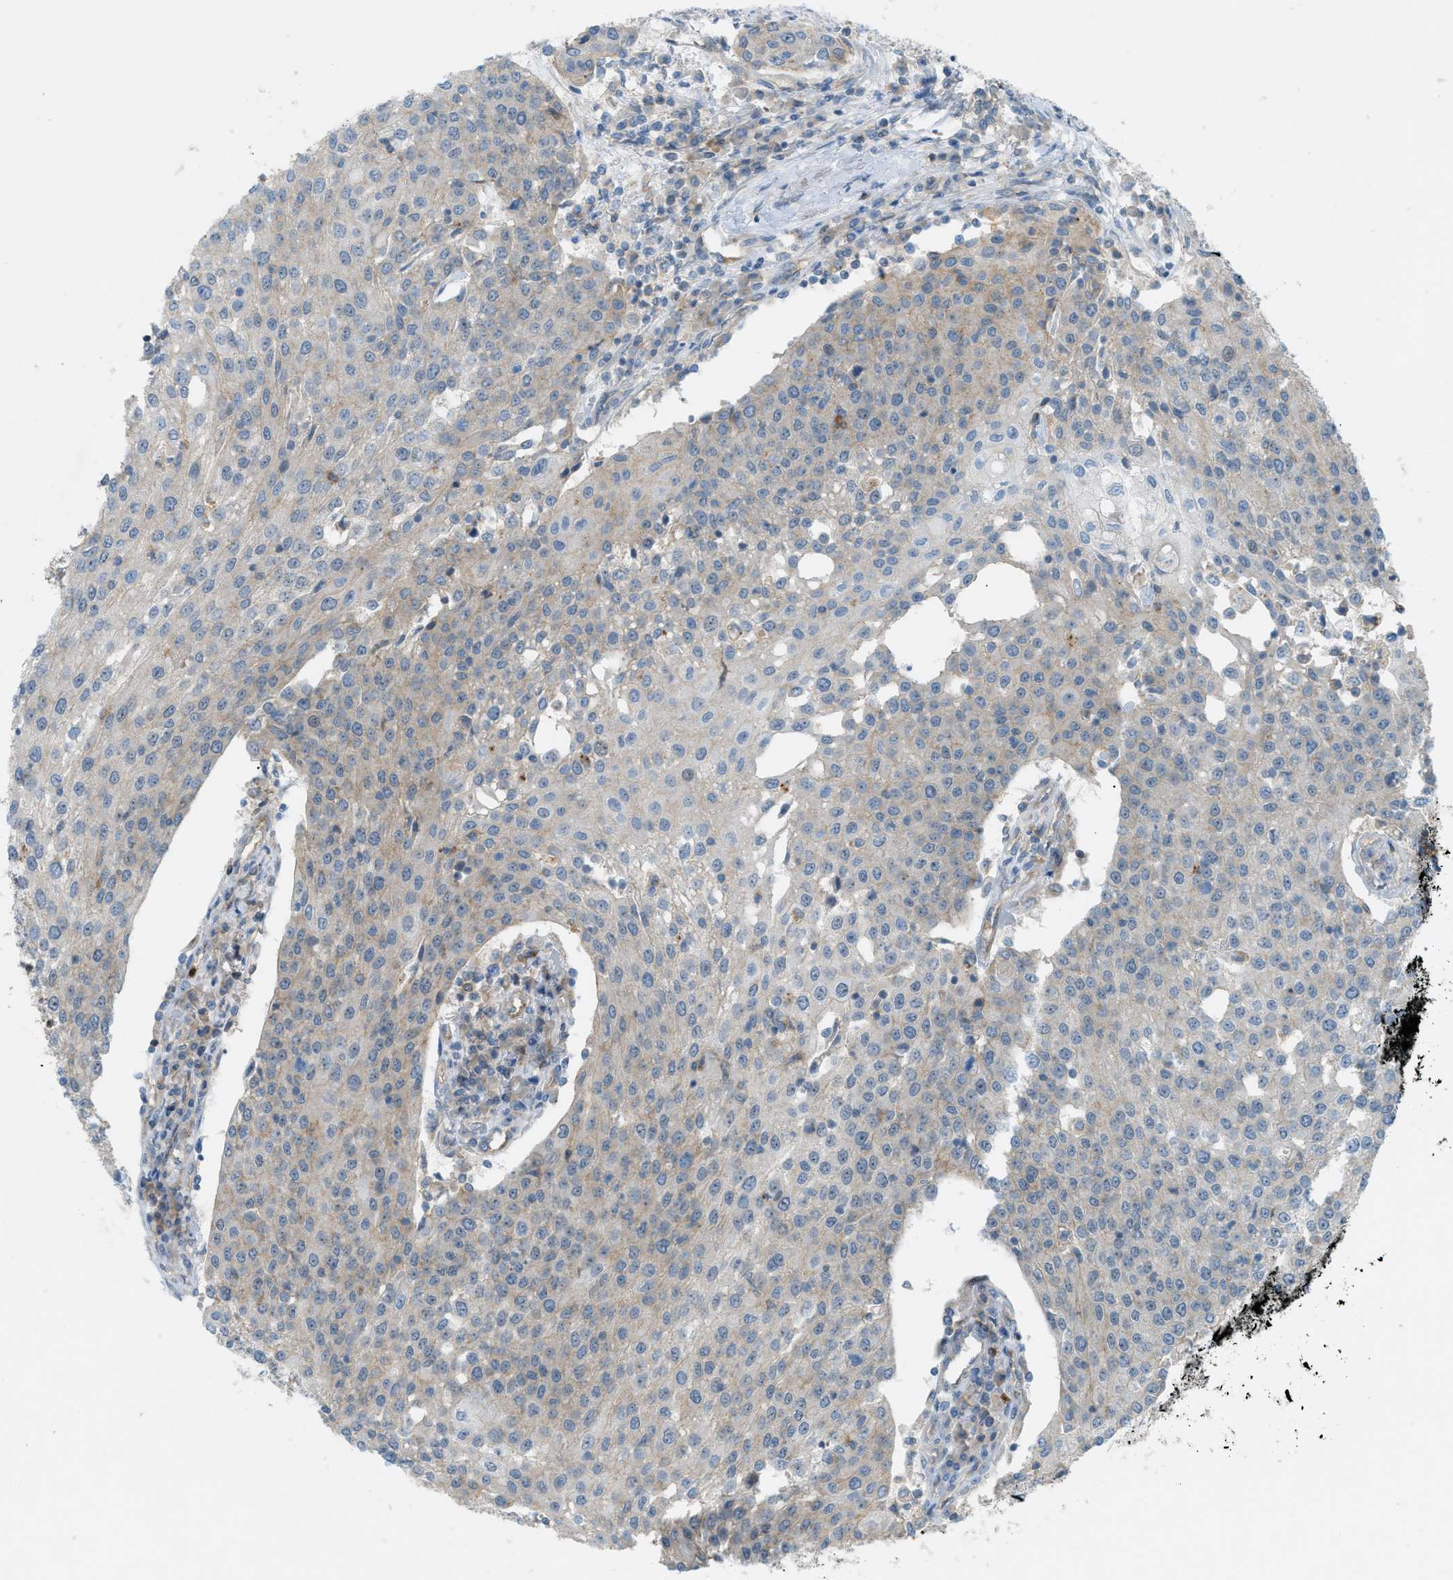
{"staining": {"intensity": "weak", "quantity": "<25%", "location": "cytoplasmic/membranous"}, "tissue": "urothelial cancer", "cell_type": "Tumor cells", "image_type": "cancer", "snomed": [{"axis": "morphology", "description": "Urothelial carcinoma, High grade"}, {"axis": "topography", "description": "Urinary bladder"}], "caption": "This is a micrograph of immunohistochemistry staining of urothelial carcinoma (high-grade), which shows no positivity in tumor cells. (Brightfield microscopy of DAB immunohistochemistry (IHC) at high magnification).", "gene": "GRK6", "patient": {"sex": "female", "age": 85}}